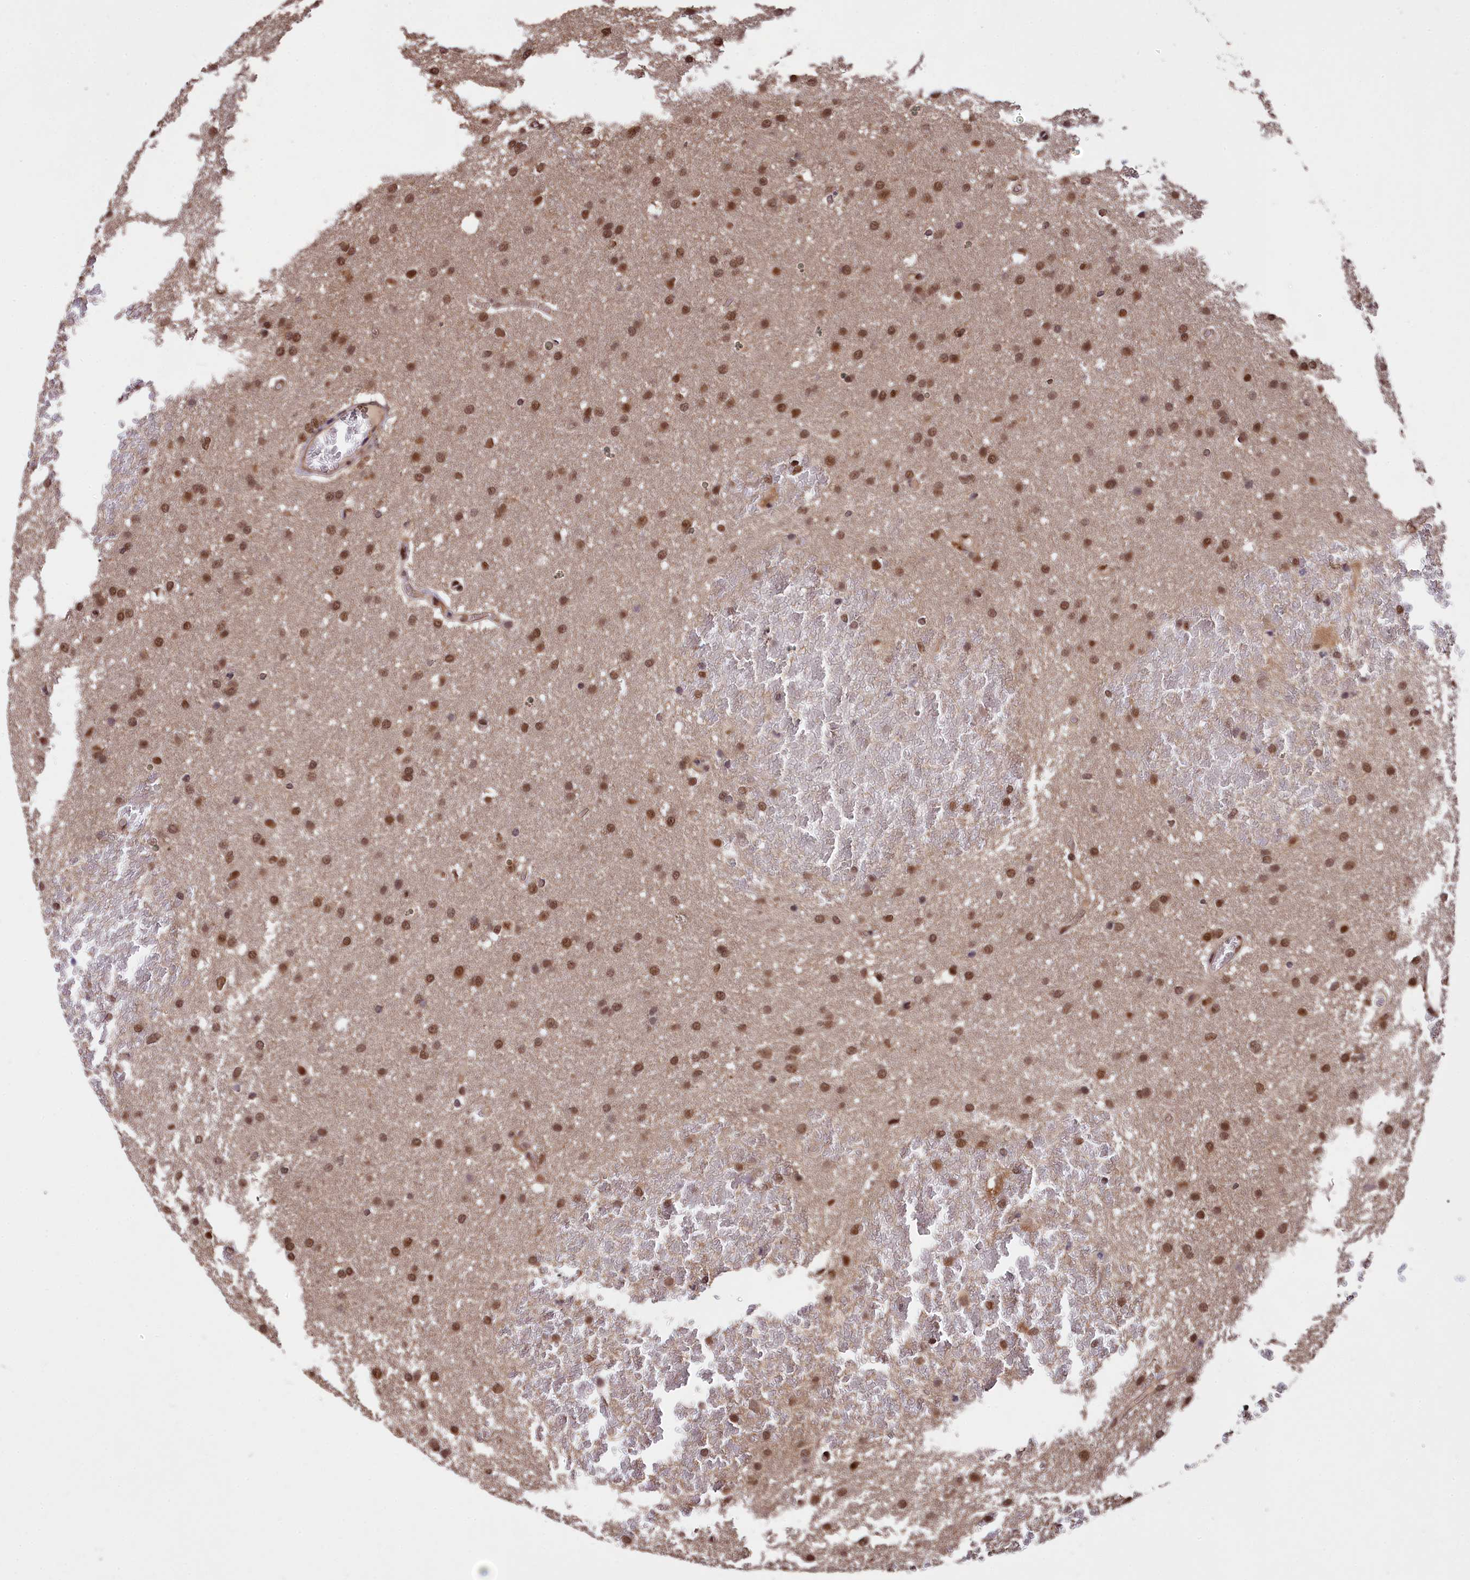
{"staining": {"intensity": "moderate", "quantity": ">75%", "location": "nuclear"}, "tissue": "glioma", "cell_type": "Tumor cells", "image_type": "cancer", "snomed": [{"axis": "morphology", "description": "Glioma, malignant, High grade"}, {"axis": "topography", "description": "Cerebral cortex"}], "caption": "High-power microscopy captured an immunohistochemistry (IHC) image of glioma, revealing moderate nuclear expression in about >75% of tumor cells.", "gene": "ADRM1", "patient": {"sex": "female", "age": 36}}